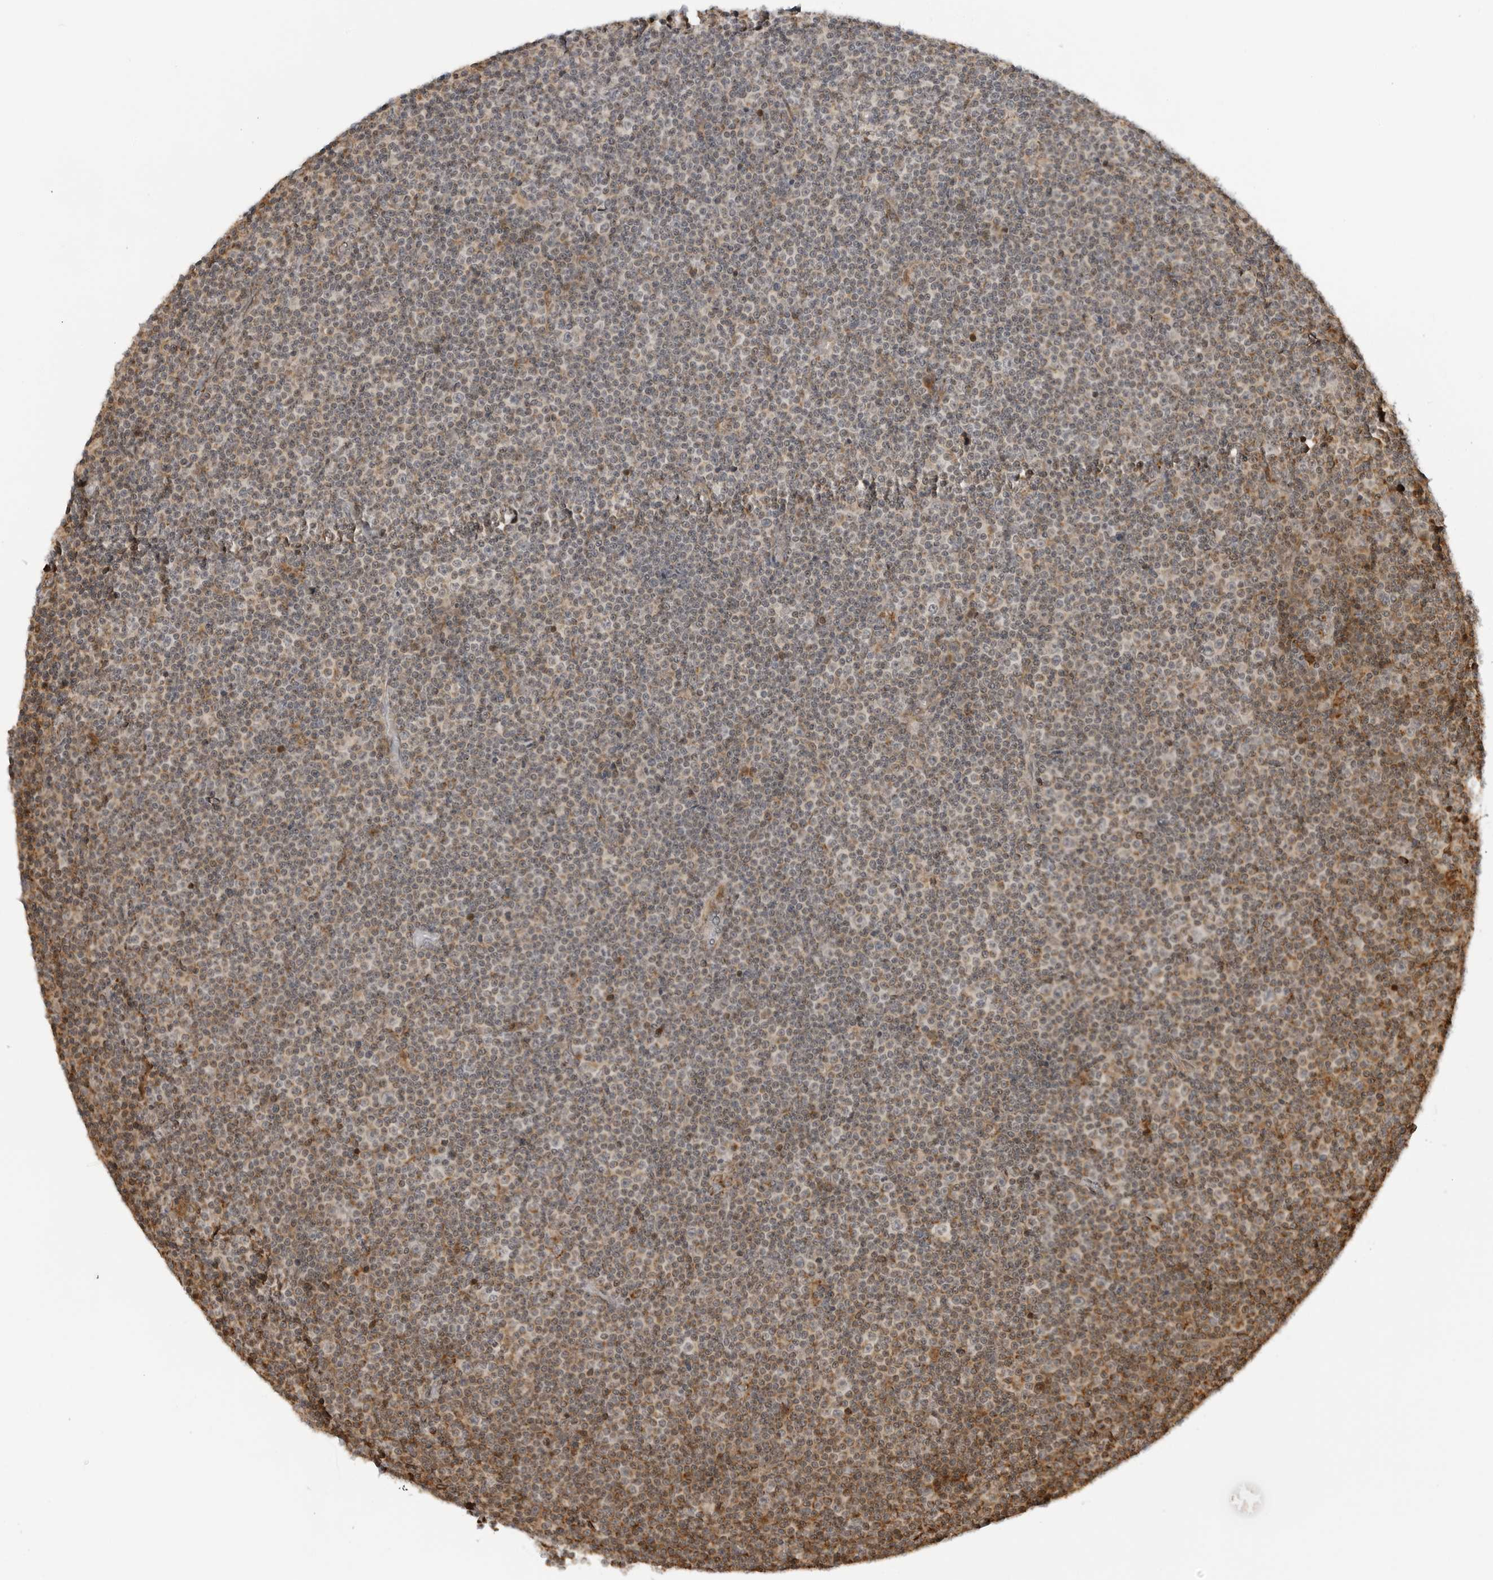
{"staining": {"intensity": "weak", "quantity": "<25%", "location": "cytoplasmic/membranous"}, "tissue": "lymphoma", "cell_type": "Tumor cells", "image_type": "cancer", "snomed": [{"axis": "morphology", "description": "Malignant lymphoma, non-Hodgkin's type, Low grade"}, {"axis": "topography", "description": "Lymph node"}], "caption": "Immunohistochemical staining of lymphoma shows no significant expression in tumor cells.", "gene": "PEX2", "patient": {"sex": "female", "age": 67}}